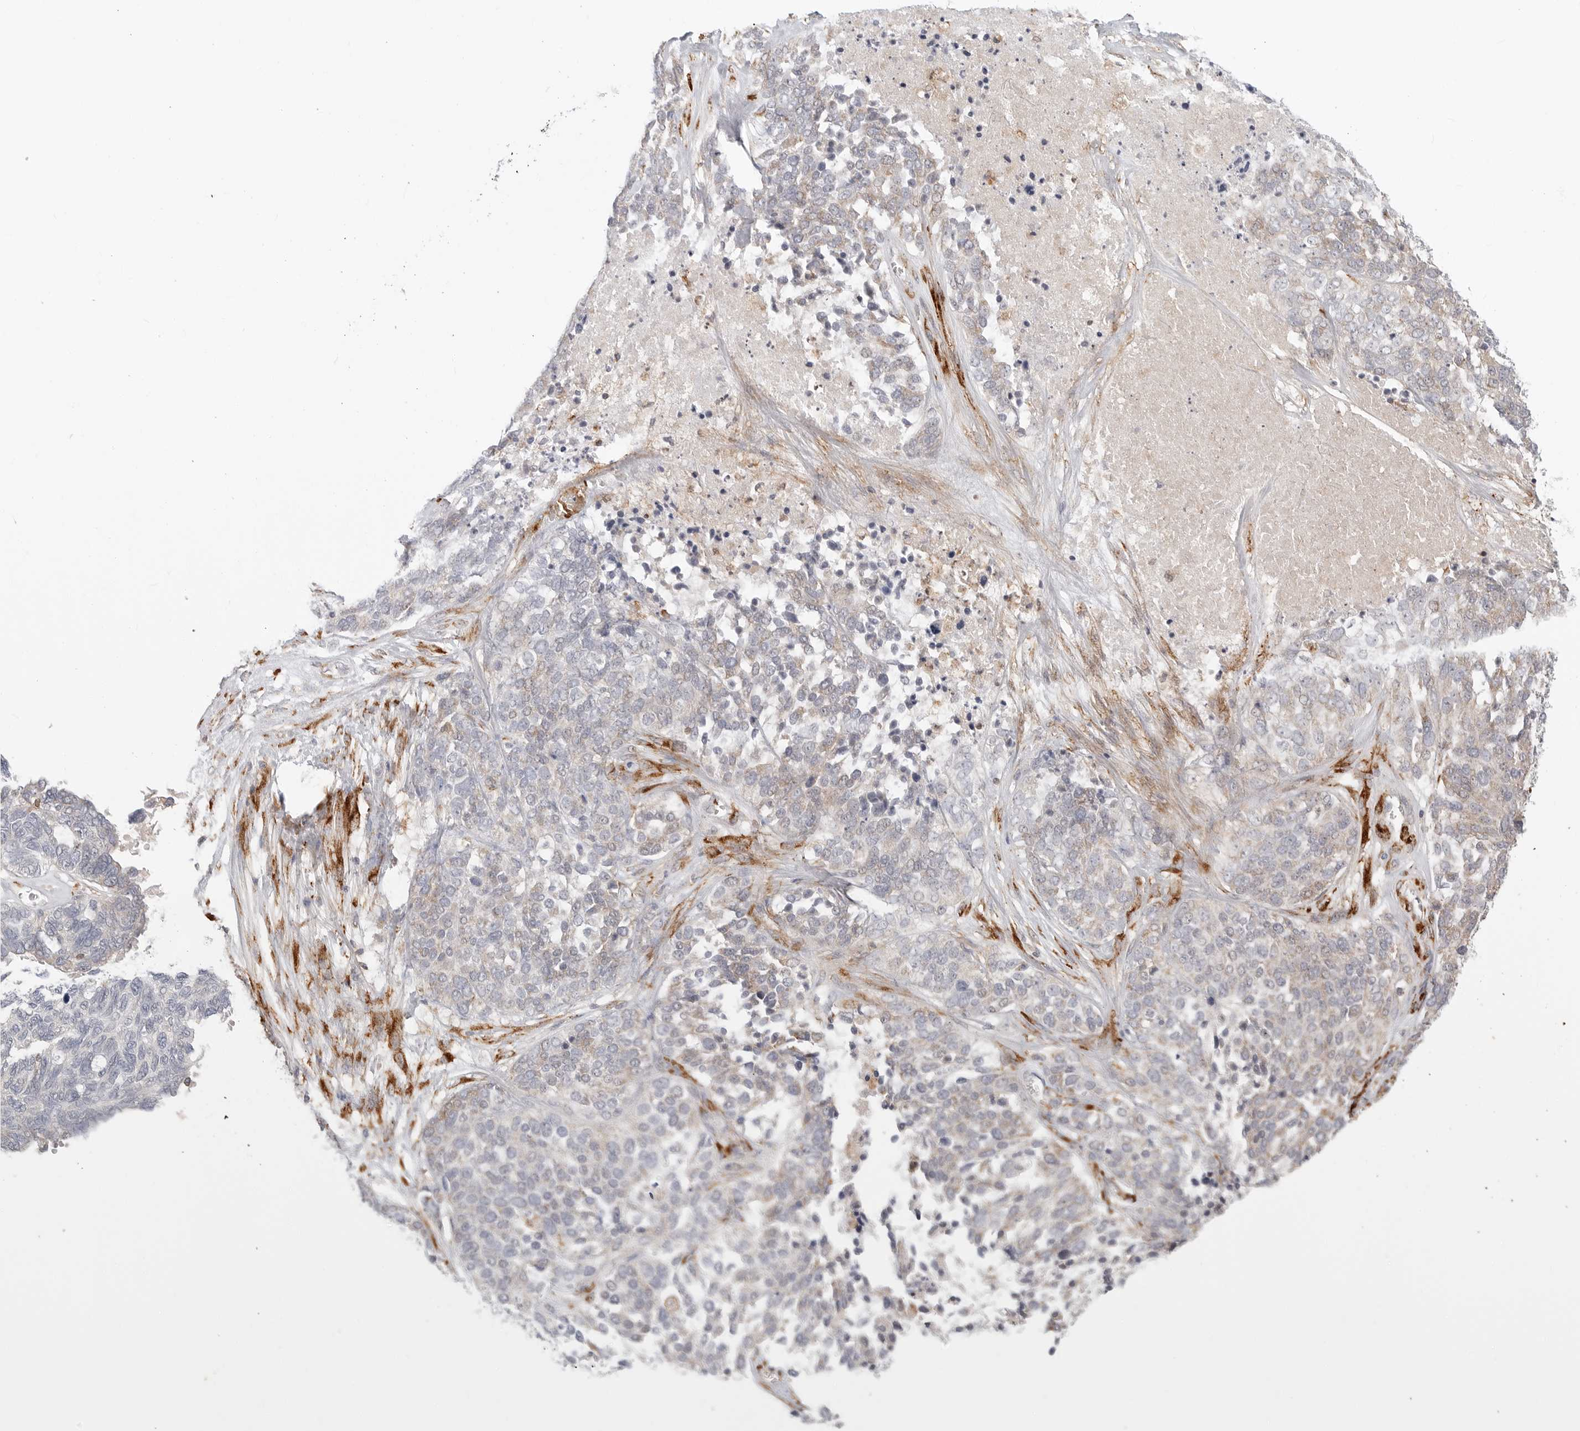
{"staining": {"intensity": "weak", "quantity": "25%-75%", "location": "cytoplasmic/membranous"}, "tissue": "ovarian cancer", "cell_type": "Tumor cells", "image_type": "cancer", "snomed": [{"axis": "morphology", "description": "Cystadenocarcinoma, serous, NOS"}, {"axis": "topography", "description": "Ovary"}], "caption": "IHC (DAB) staining of human serous cystadenocarcinoma (ovarian) shows weak cytoplasmic/membranous protein staining in about 25%-75% of tumor cells.", "gene": "C1QTNF1", "patient": {"sex": "female", "age": 44}}